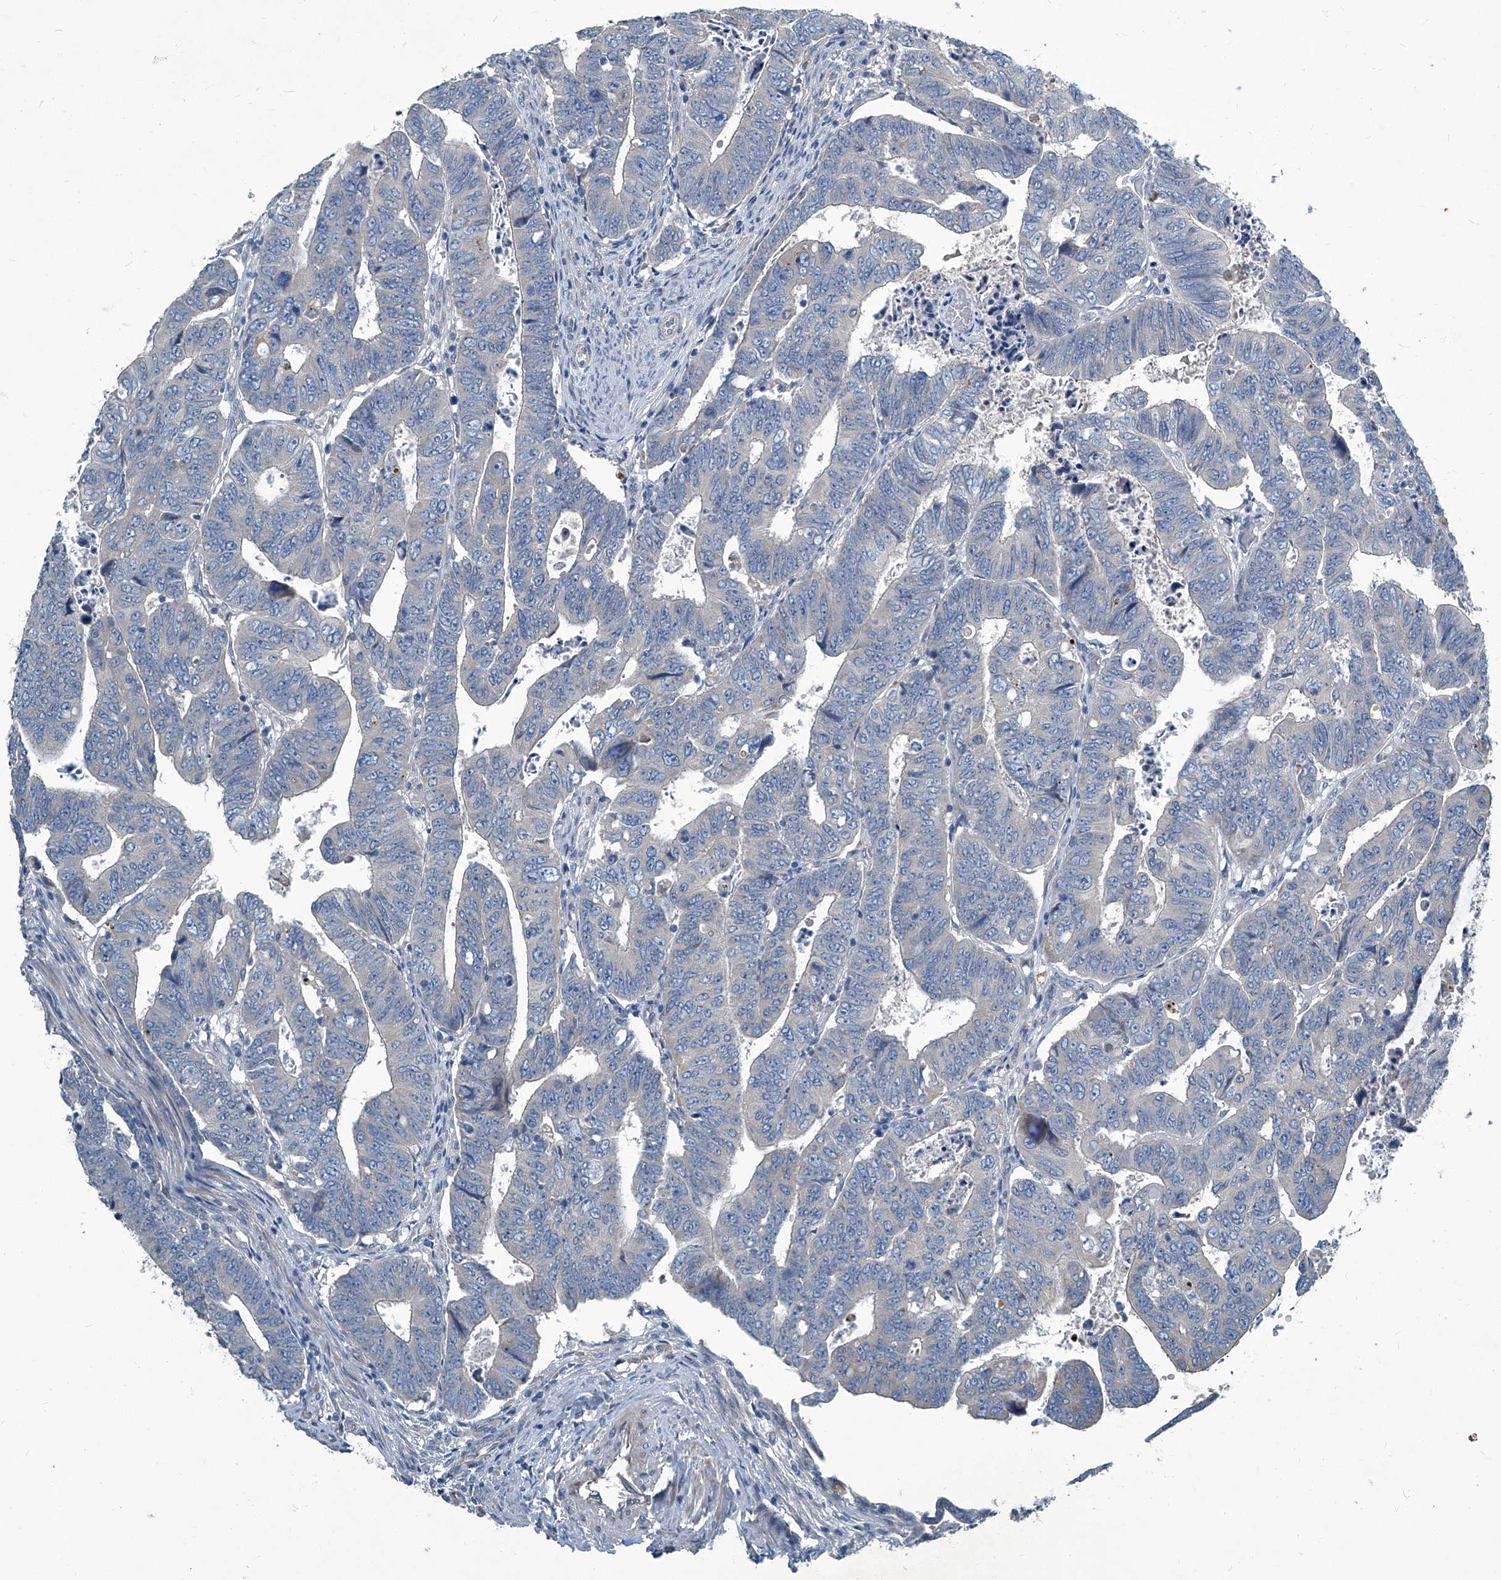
{"staining": {"intensity": "negative", "quantity": "none", "location": "none"}, "tissue": "colorectal cancer", "cell_type": "Tumor cells", "image_type": "cancer", "snomed": [{"axis": "morphology", "description": "Normal tissue, NOS"}, {"axis": "morphology", "description": "Adenocarcinoma, NOS"}, {"axis": "topography", "description": "Rectum"}], "caption": "High power microscopy photomicrograph of an immunohistochemistry (IHC) micrograph of colorectal cancer, revealing no significant expression in tumor cells. (DAB immunohistochemistry visualized using brightfield microscopy, high magnification).", "gene": "SLC26A11", "patient": {"sex": "female", "age": 65}}